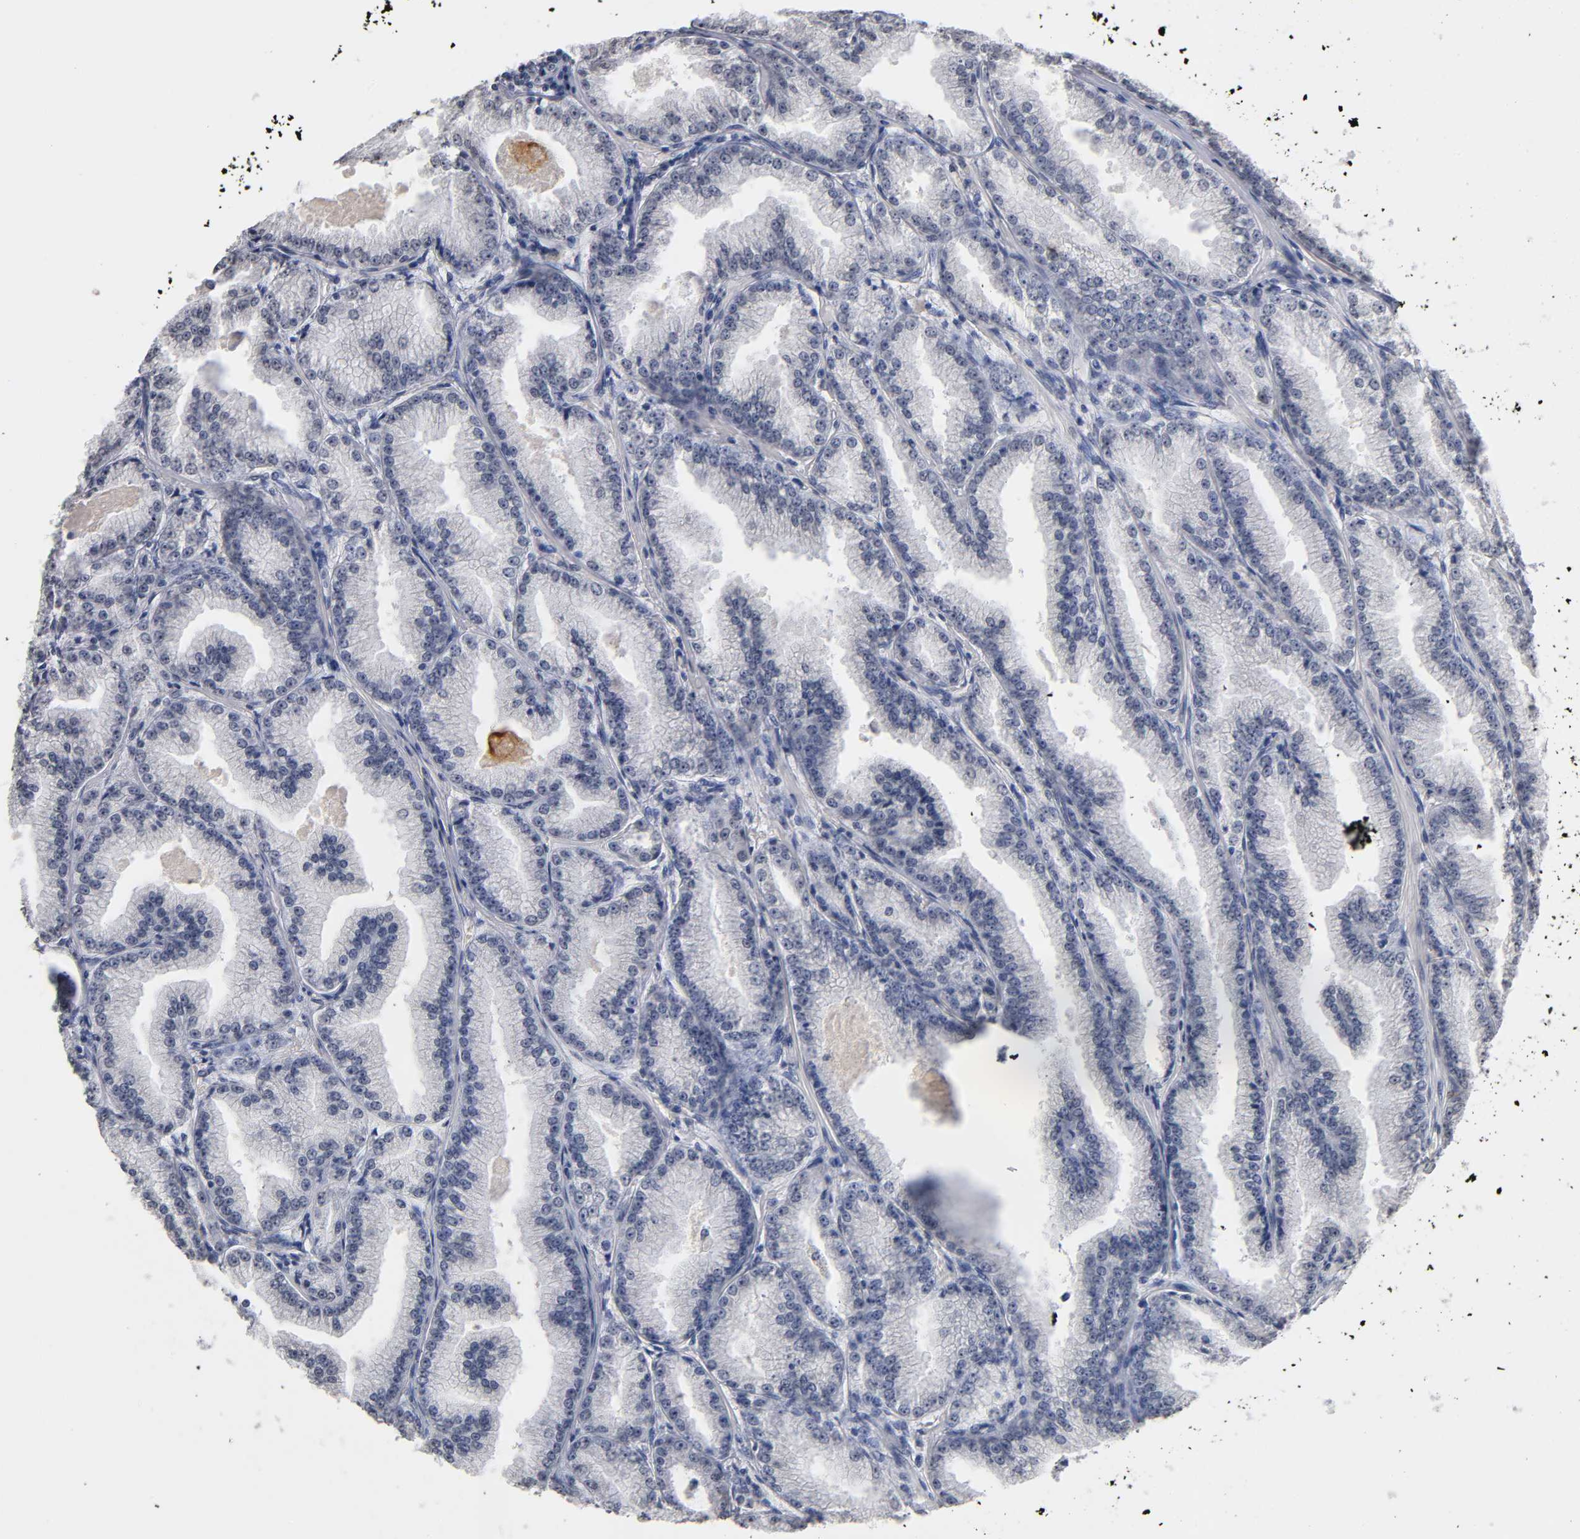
{"staining": {"intensity": "negative", "quantity": "none", "location": "none"}, "tissue": "prostate cancer", "cell_type": "Tumor cells", "image_type": "cancer", "snomed": [{"axis": "morphology", "description": "Adenocarcinoma, High grade"}, {"axis": "topography", "description": "Prostate"}], "caption": "There is no significant staining in tumor cells of adenocarcinoma (high-grade) (prostate). Brightfield microscopy of immunohistochemistry stained with DAB (3,3'-diaminobenzidine) (brown) and hematoxylin (blue), captured at high magnification.", "gene": "CRABP2", "patient": {"sex": "male", "age": 61}}